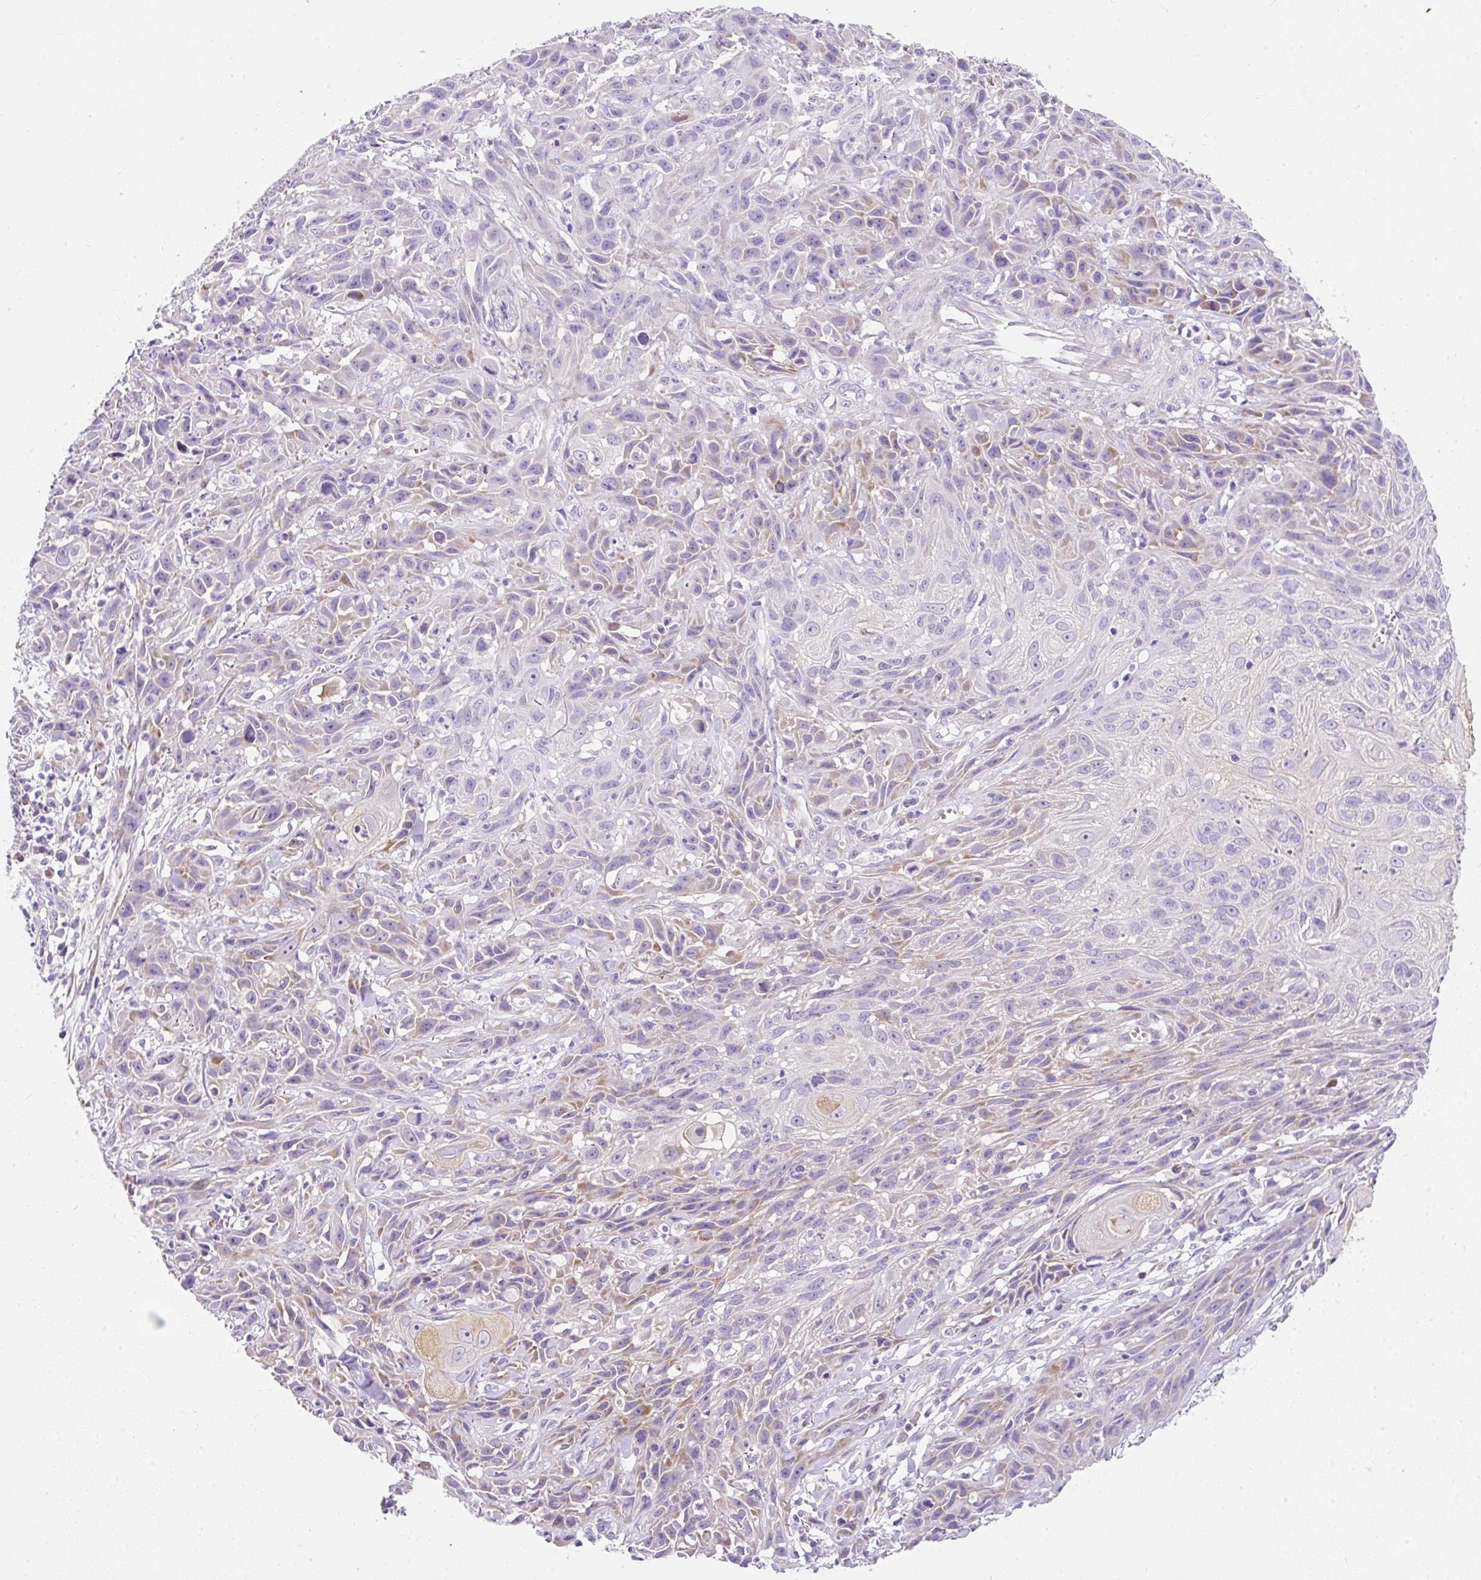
{"staining": {"intensity": "moderate", "quantity": "<25%", "location": "cytoplasmic/membranous"}, "tissue": "skin cancer", "cell_type": "Tumor cells", "image_type": "cancer", "snomed": [{"axis": "morphology", "description": "Squamous cell carcinoma, NOS"}, {"axis": "topography", "description": "Skin"}, {"axis": "topography", "description": "Vulva"}], "caption": "Brown immunohistochemical staining in skin cancer (squamous cell carcinoma) shows moderate cytoplasmic/membranous positivity in approximately <25% of tumor cells.", "gene": "DTX4", "patient": {"sex": "female", "age": 83}}